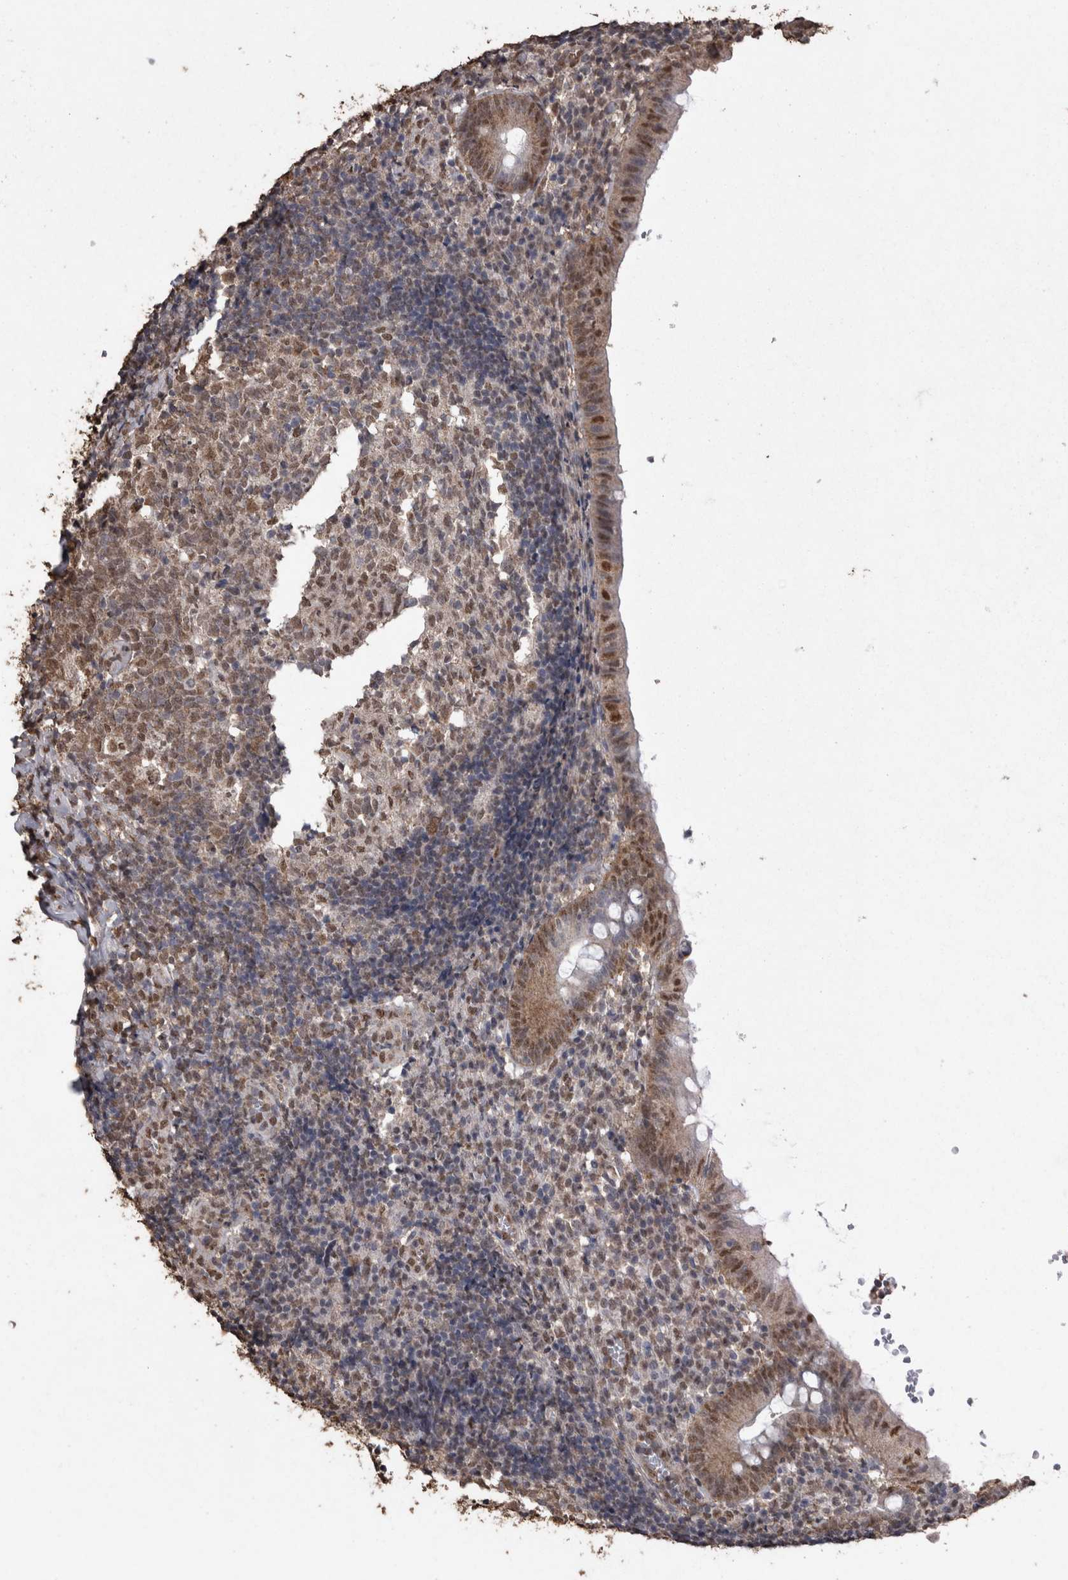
{"staining": {"intensity": "moderate", "quantity": ">75%", "location": "nuclear"}, "tissue": "appendix", "cell_type": "Glandular cells", "image_type": "normal", "snomed": [{"axis": "morphology", "description": "Normal tissue, NOS"}, {"axis": "topography", "description": "Appendix"}], "caption": "Protein expression analysis of benign human appendix reveals moderate nuclear expression in approximately >75% of glandular cells. (brown staining indicates protein expression, while blue staining denotes nuclei).", "gene": "SMAD7", "patient": {"sex": "male", "age": 8}}